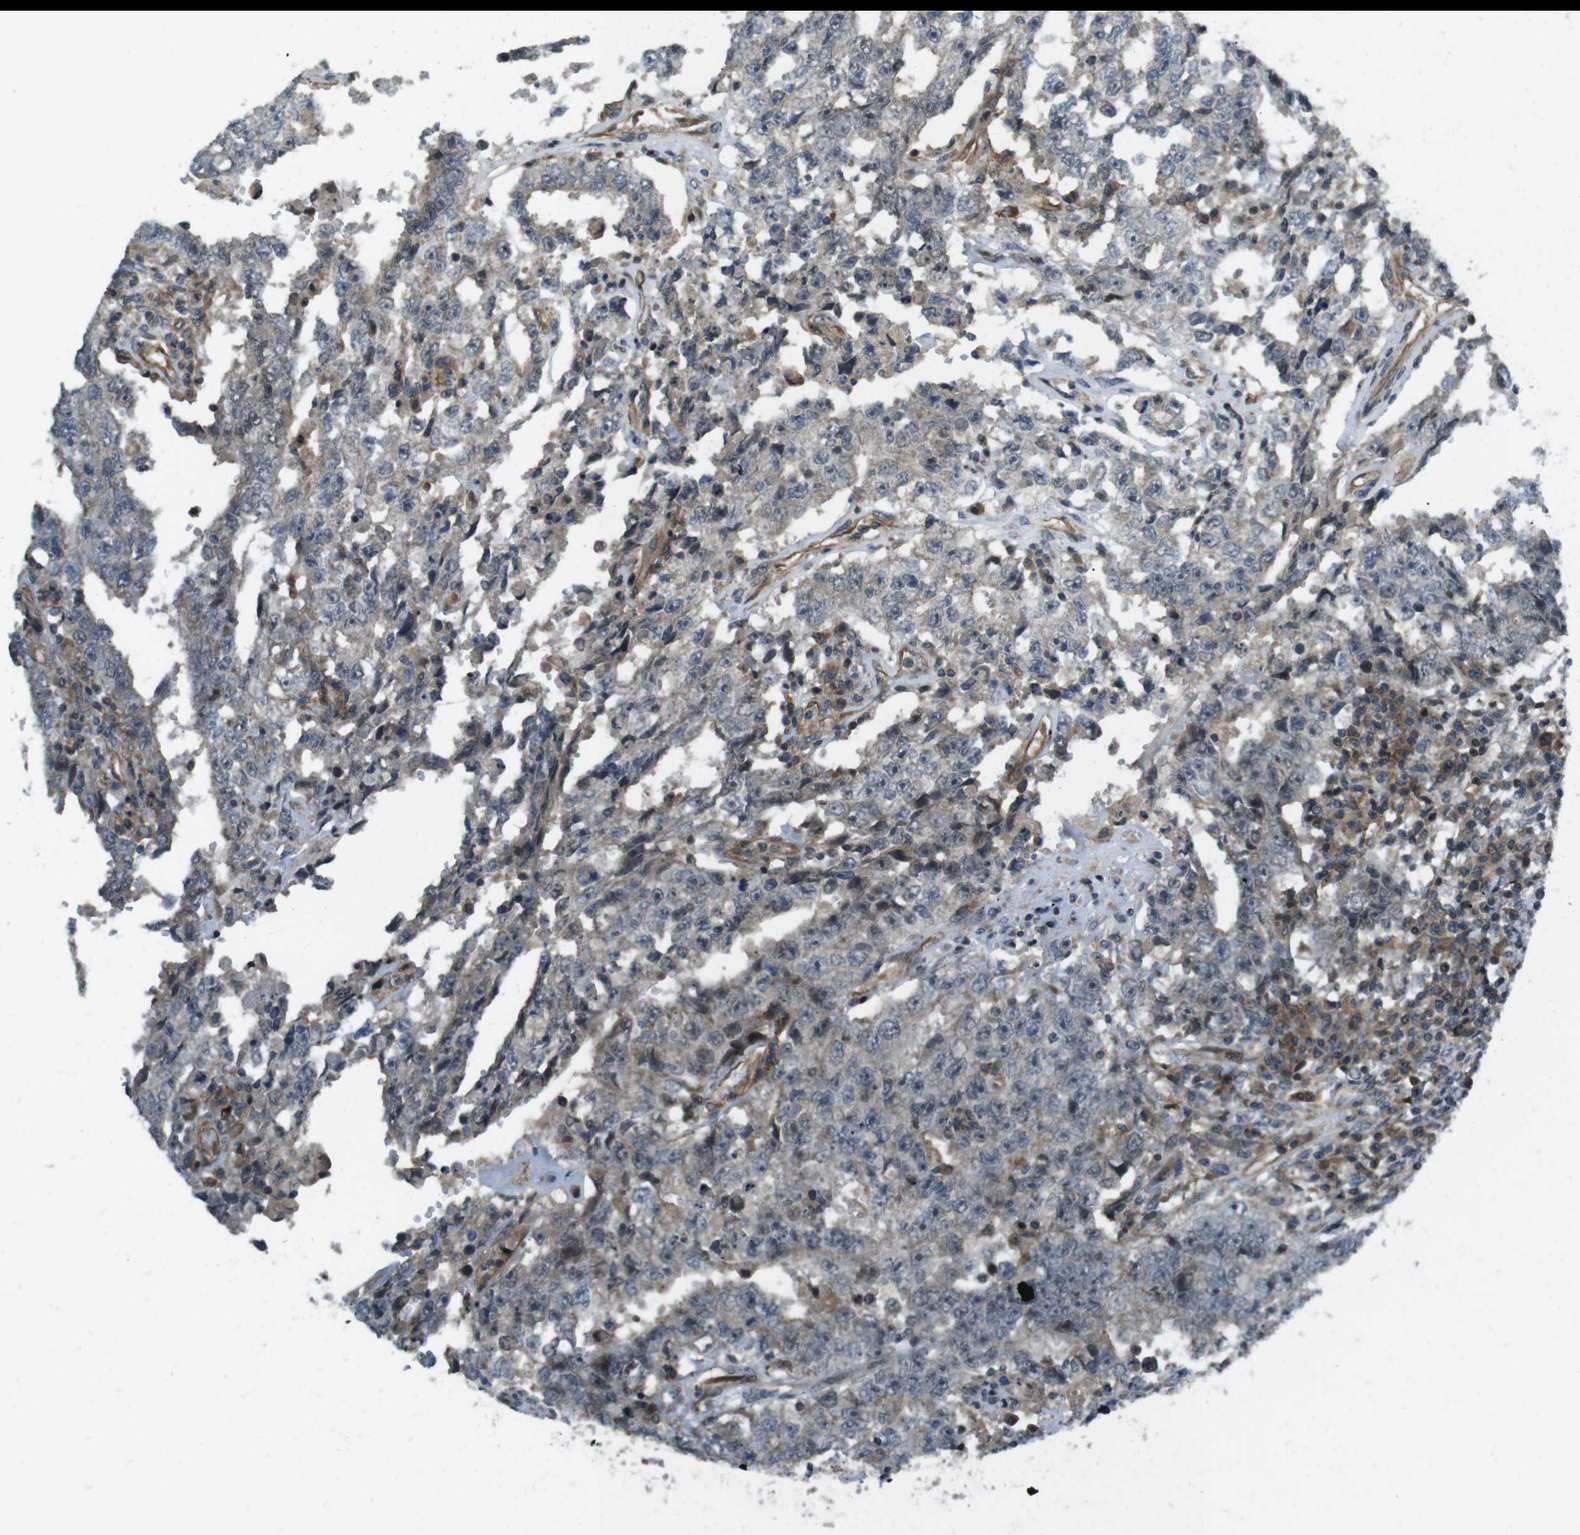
{"staining": {"intensity": "weak", "quantity": "<25%", "location": "cytoplasmic/membranous"}, "tissue": "testis cancer", "cell_type": "Tumor cells", "image_type": "cancer", "snomed": [{"axis": "morphology", "description": "Carcinoma, Embryonal, NOS"}, {"axis": "topography", "description": "Testis"}], "caption": "The histopathology image reveals no significant staining in tumor cells of testis embryonal carcinoma.", "gene": "TIAM2", "patient": {"sex": "male", "age": 26}}